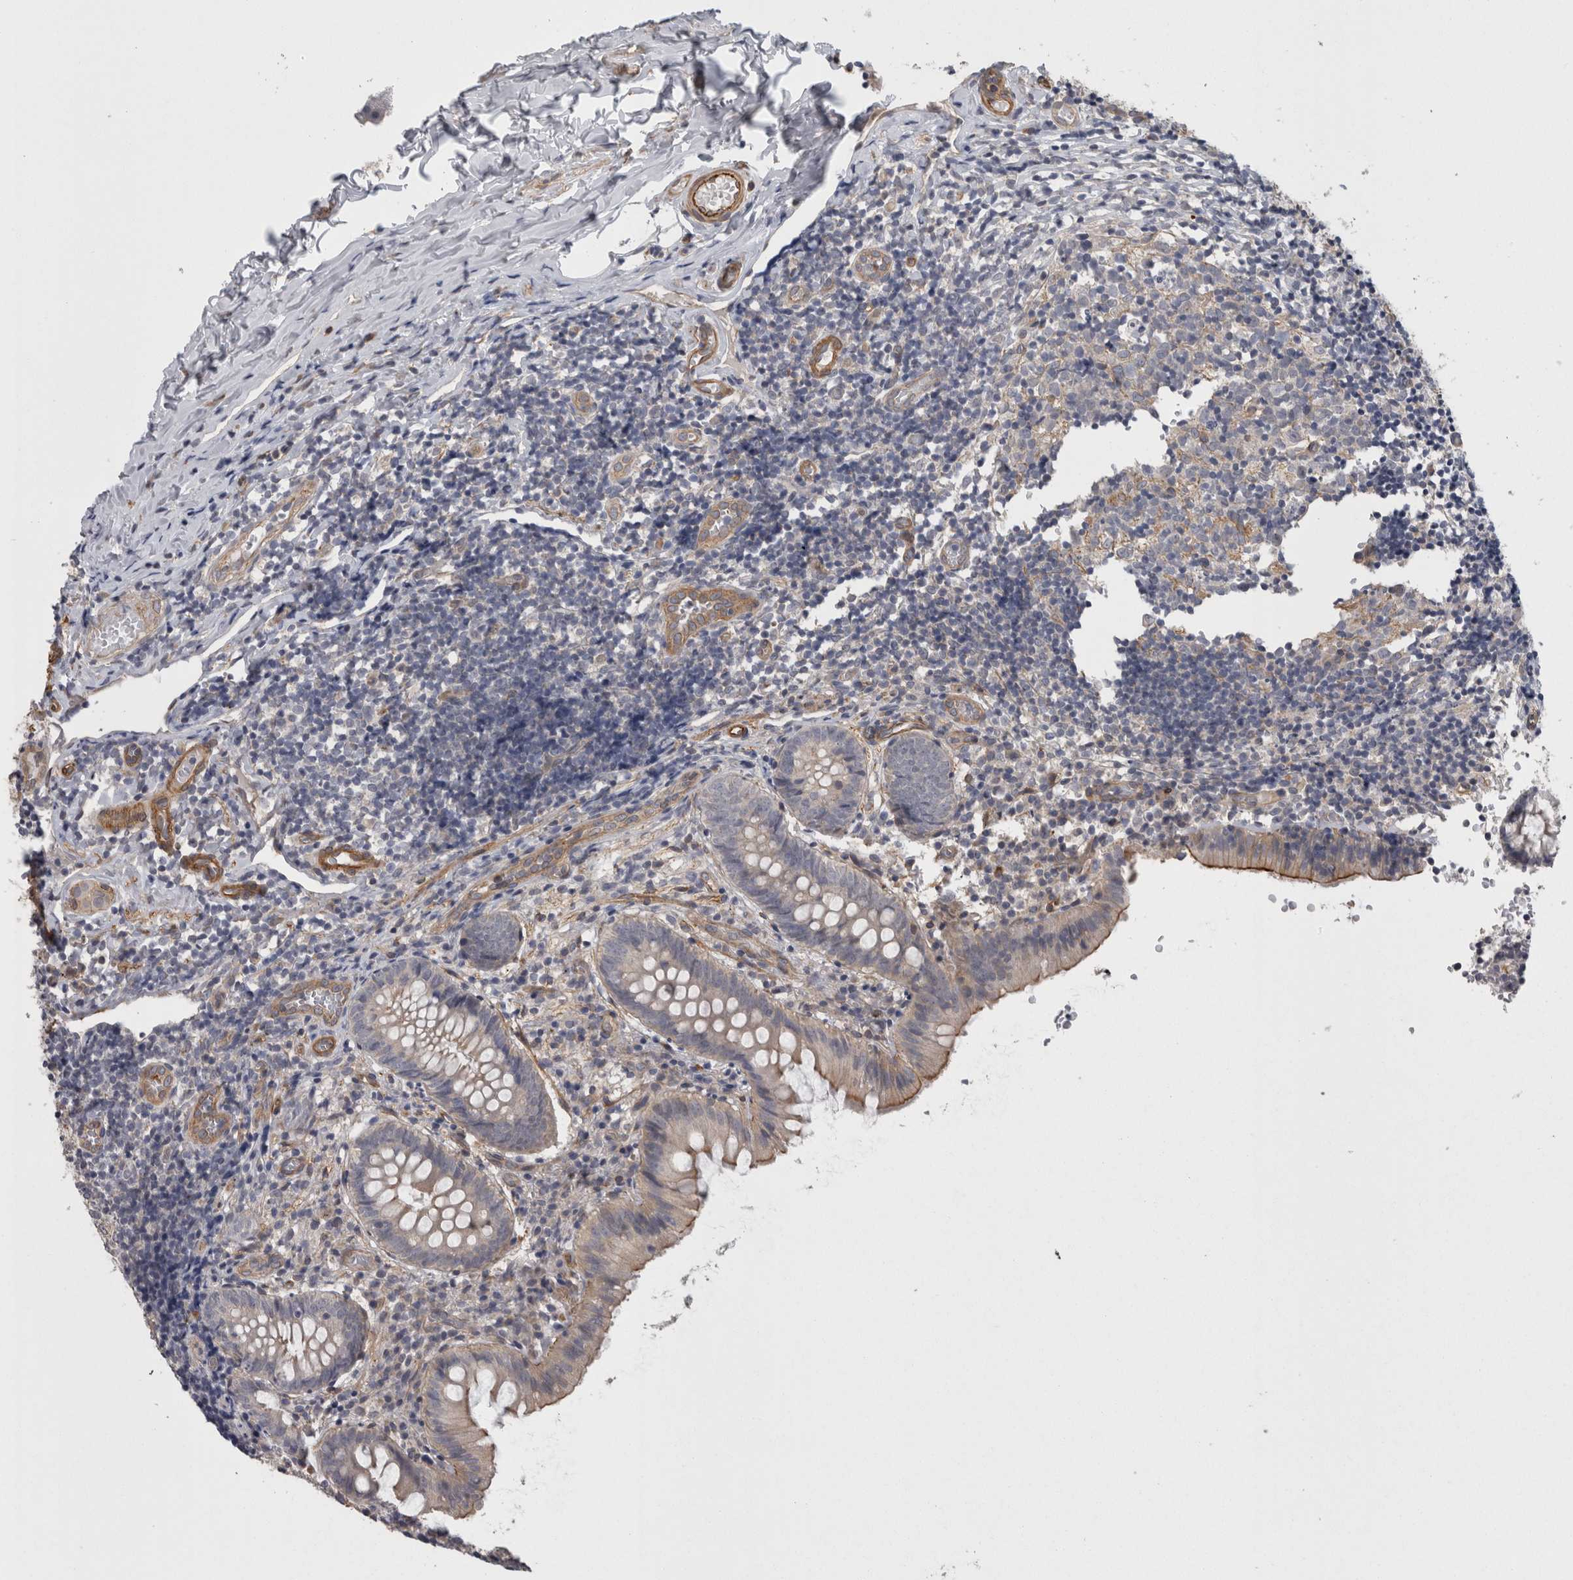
{"staining": {"intensity": "moderate", "quantity": "<25%", "location": "cytoplasmic/membranous"}, "tissue": "appendix", "cell_type": "Glandular cells", "image_type": "normal", "snomed": [{"axis": "morphology", "description": "Normal tissue, NOS"}, {"axis": "topography", "description": "Appendix"}], "caption": "Immunohistochemical staining of unremarkable appendix exhibits moderate cytoplasmic/membranous protein positivity in approximately <25% of glandular cells.", "gene": "RMDN1", "patient": {"sex": "male", "age": 8}}